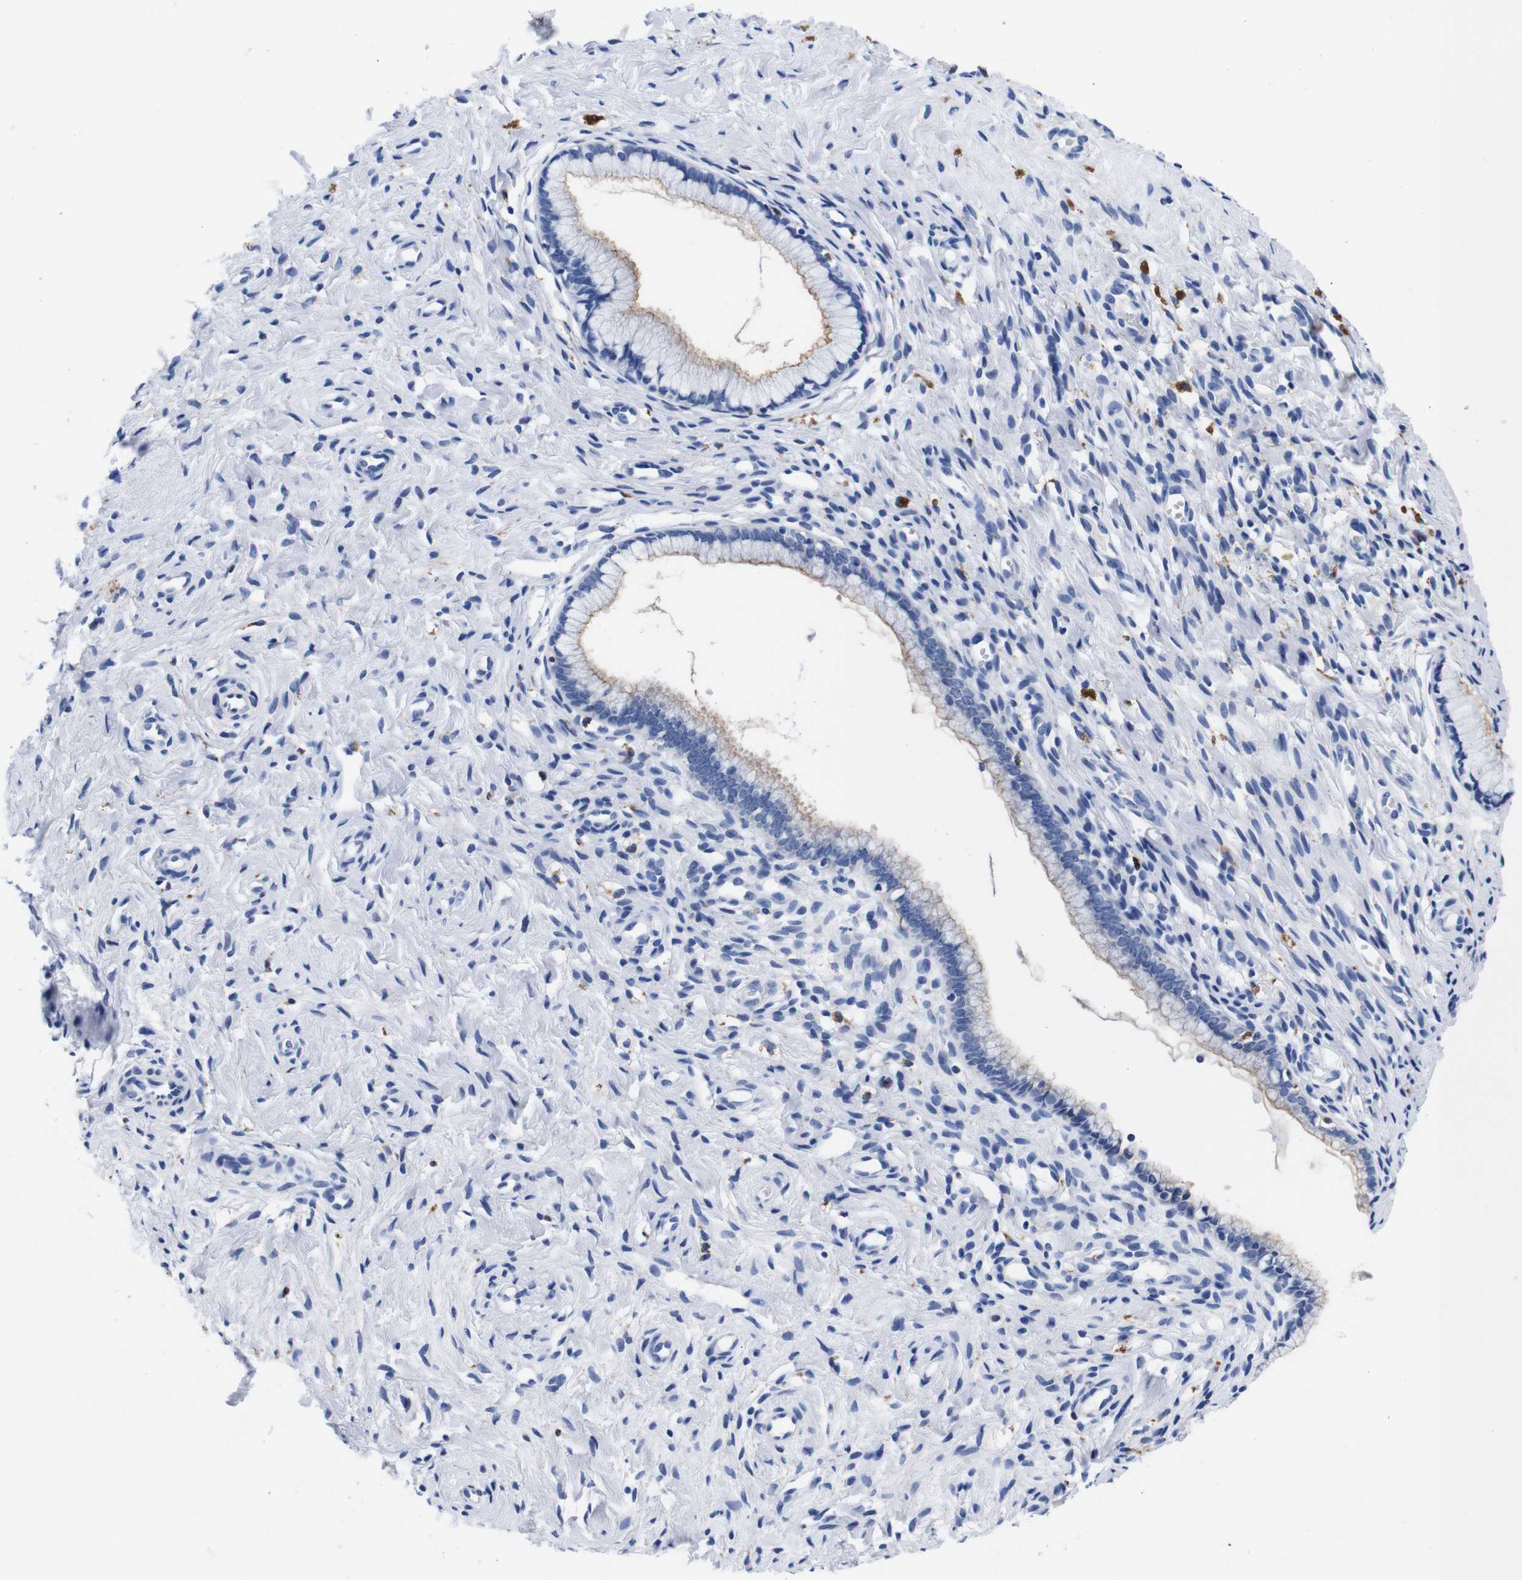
{"staining": {"intensity": "weak", "quantity": "<25%", "location": "cytoplasmic/membranous"}, "tissue": "cervix", "cell_type": "Glandular cells", "image_type": "normal", "snomed": [{"axis": "morphology", "description": "Normal tissue, NOS"}, {"axis": "topography", "description": "Cervix"}], "caption": "Immunohistochemistry histopathology image of normal cervix: human cervix stained with DAB exhibits no significant protein expression in glandular cells.", "gene": "ENSG00000248993", "patient": {"sex": "female", "age": 65}}